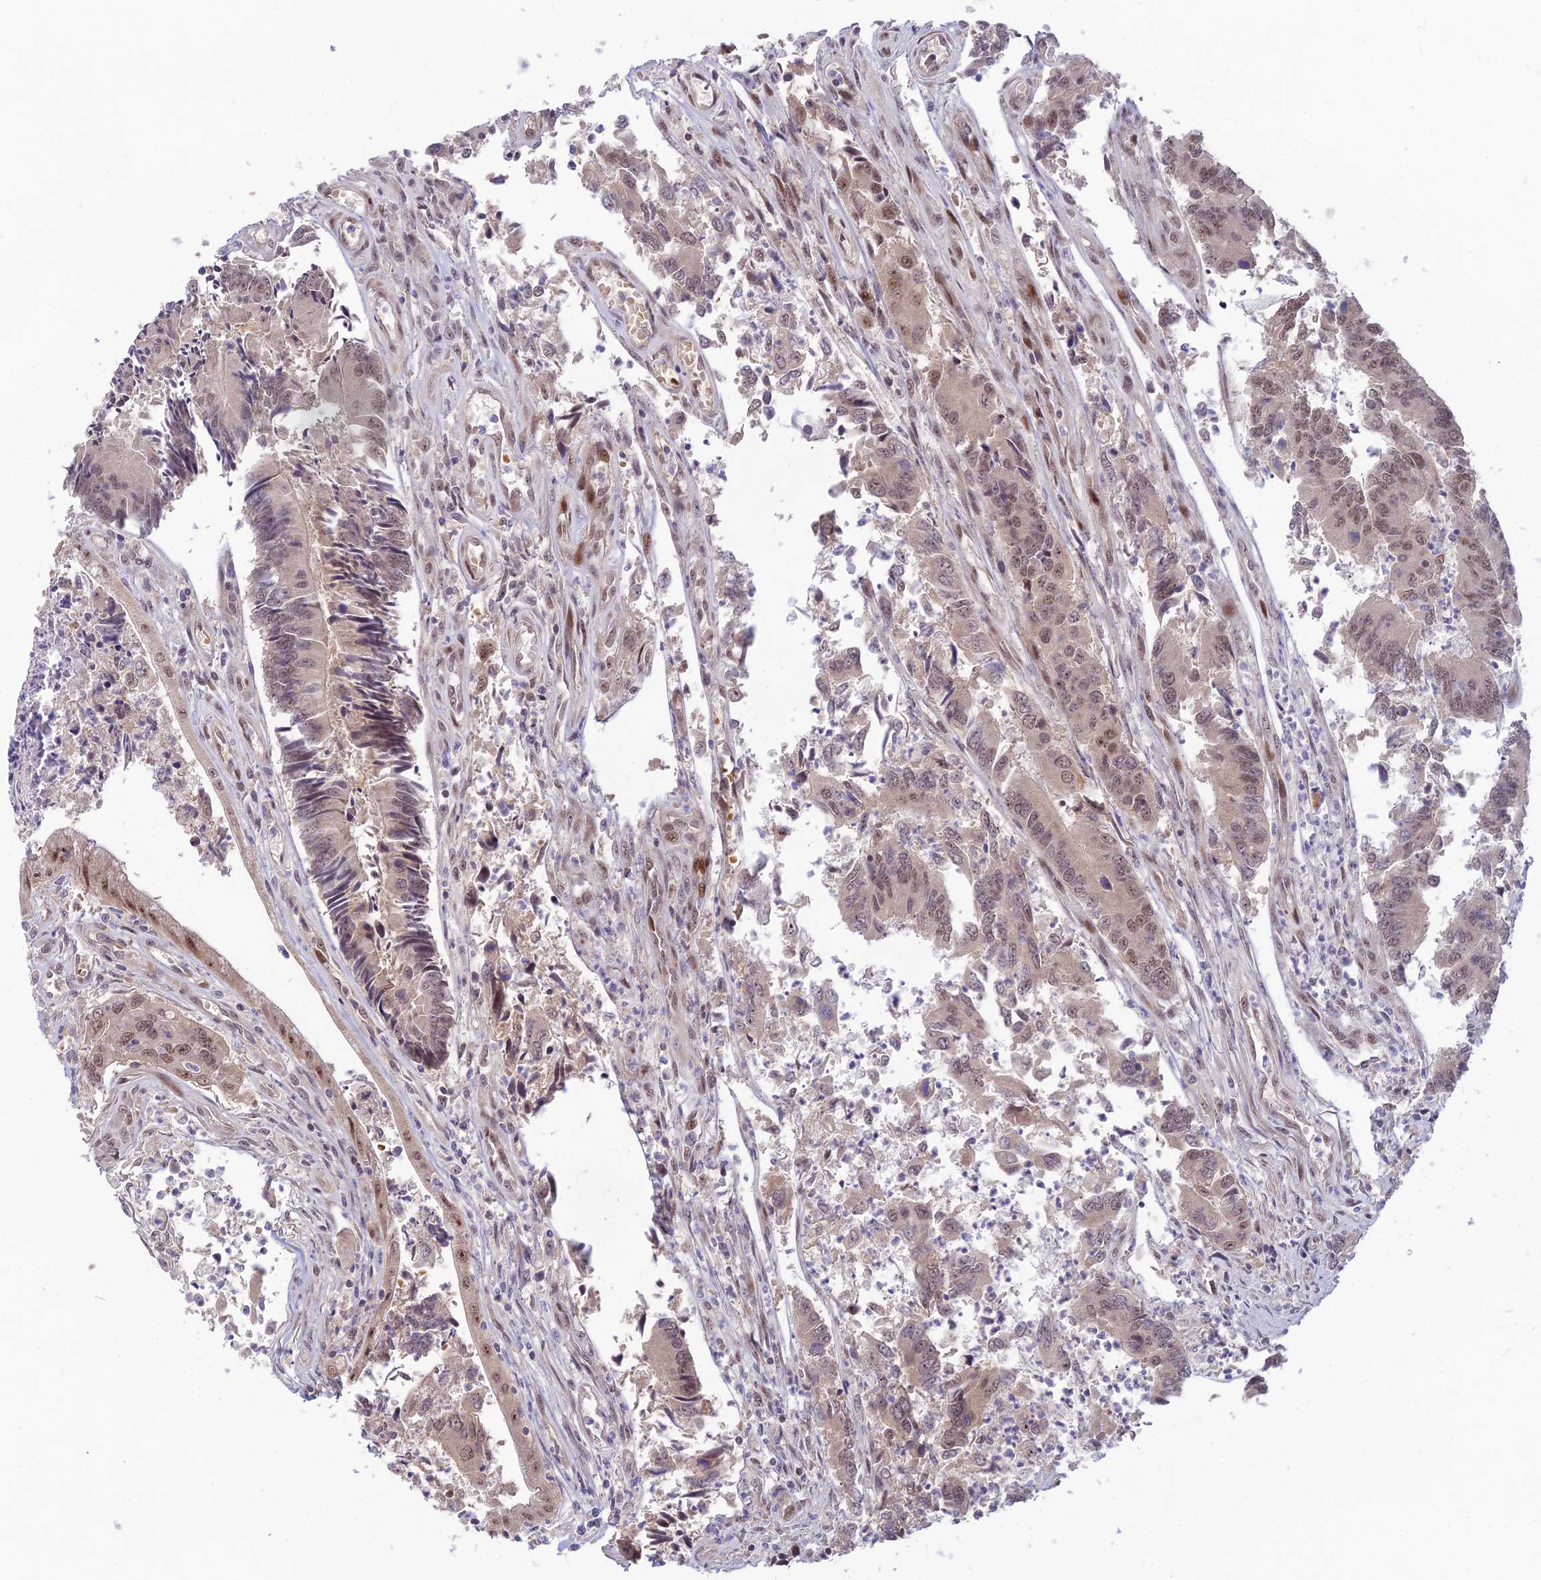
{"staining": {"intensity": "weak", "quantity": "25%-75%", "location": "nuclear"}, "tissue": "colorectal cancer", "cell_type": "Tumor cells", "image_type": "cancer", "snomed": [{"axis": "morphology", "description": "Adenocarcinoma, NOS"}, {"axis": "topography", "description": "Colon"}], "caption": "IHC (DAB (3,3'-diaminobenzidine)) staining of colorectal cancer (adenocarcinoma) displays weak nuclear protein staining in about 25%-75% of tumor cells. Nuclei are stained in blue.", "gene": "ASPDH", "patient": {"sex": "female", "age": 67}}